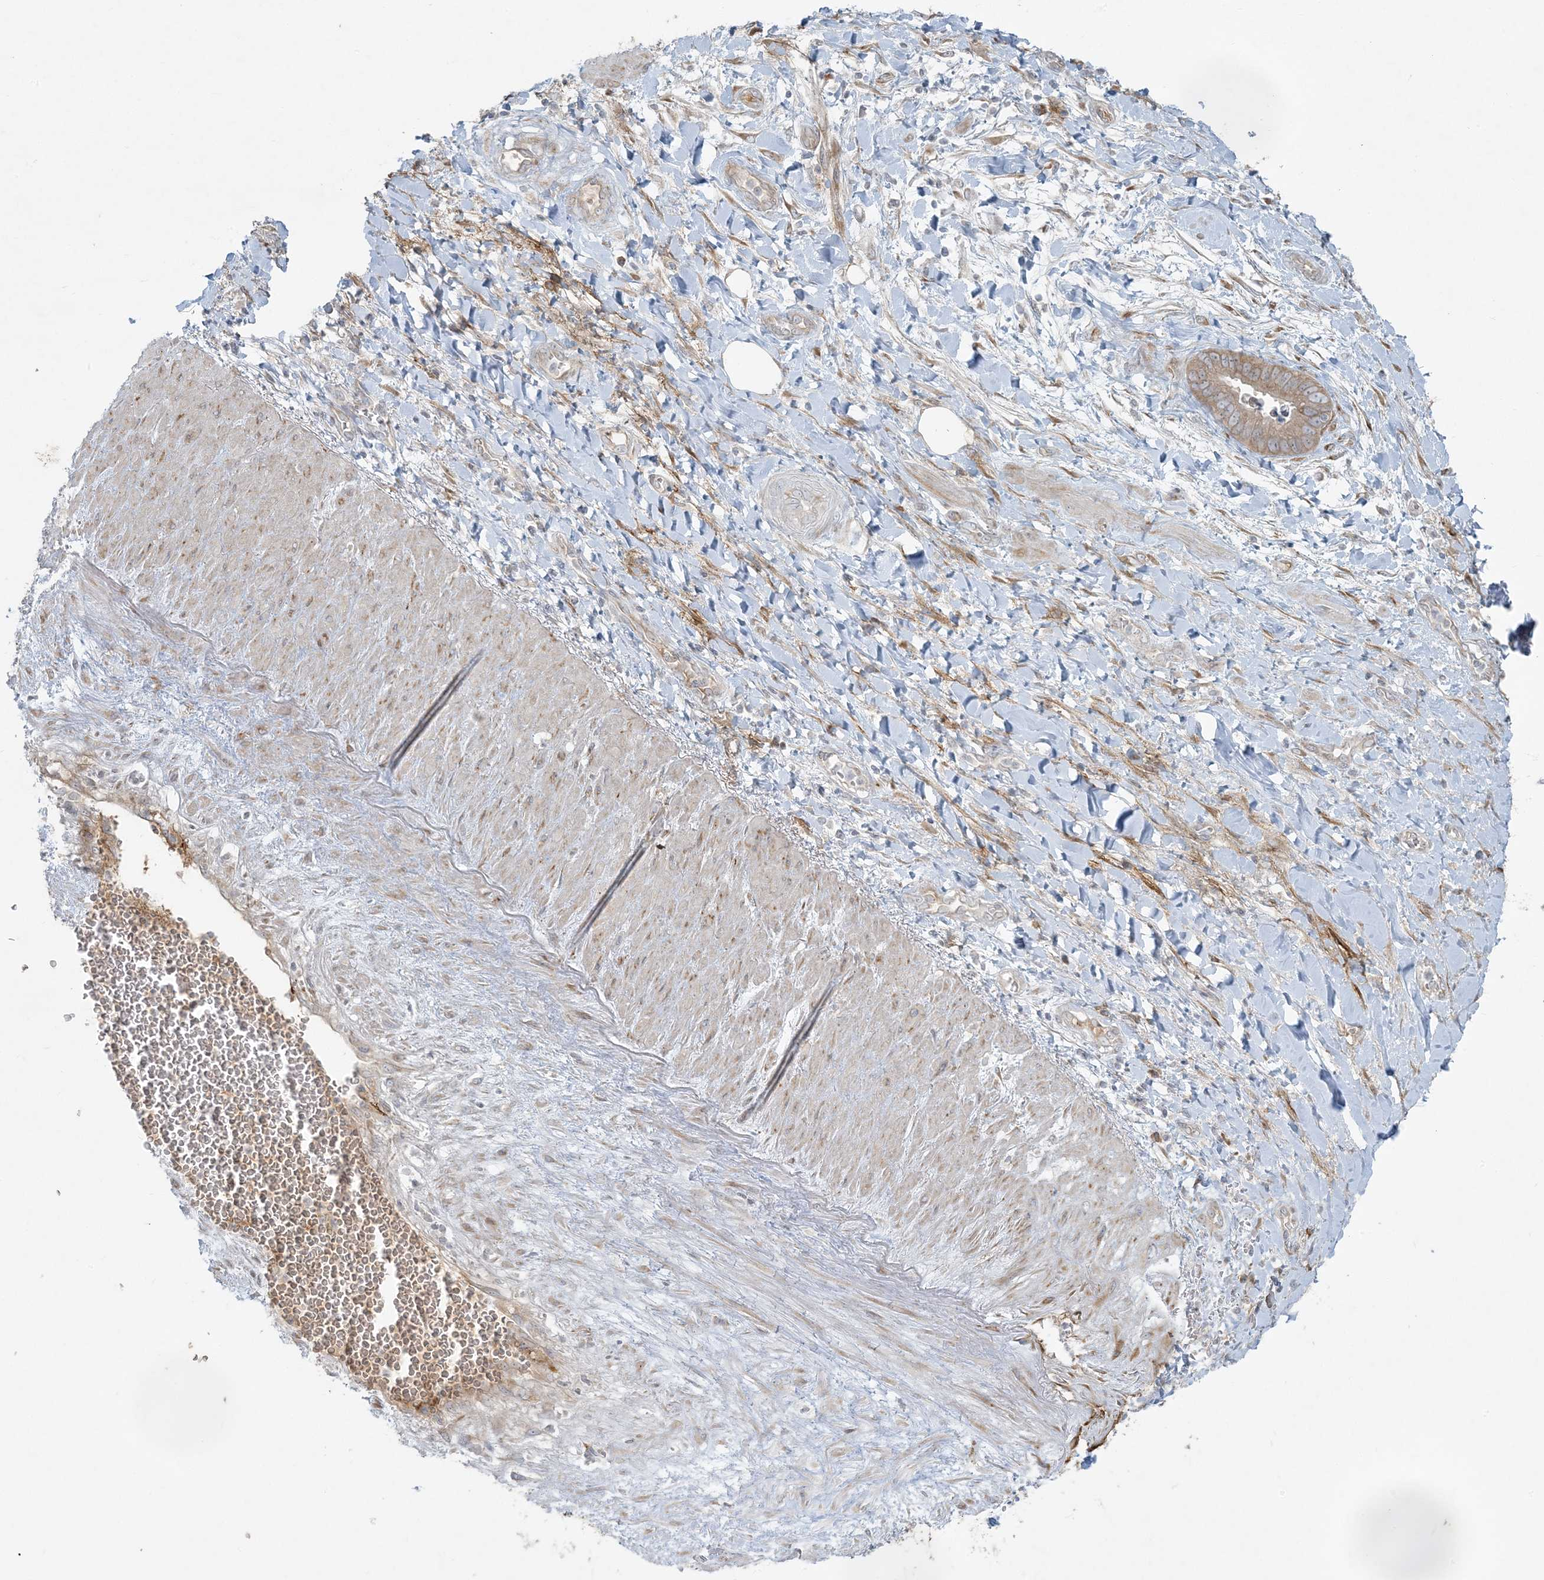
{"staining": {"intensity": "weak", "quantity": ">75%", "location": "cytoplasmic/membranous"}, "tissue": "soft tissue", "cell_type": "Chondrocytes", "image_type": "normal", "snomed": [{"axis": "morphology", "description": "Normal tissue, NOS"}, {"axis": "morphology", "description": "Adenocarcinoma, NOS"}, {"axis": "topography", "description": "Pancreas"}, {"axis": "topography", "description": "Peripheral nerve tissue"}], "caption": "Approximately >75% of chondrocytes in benign soft tissue demonstrate weak cytoplasmic/membranous protein expression as visualized by brown immunohistochemical staining.", "gene": "ZNF263", "patient": {"sex": "male", "age": 59}}